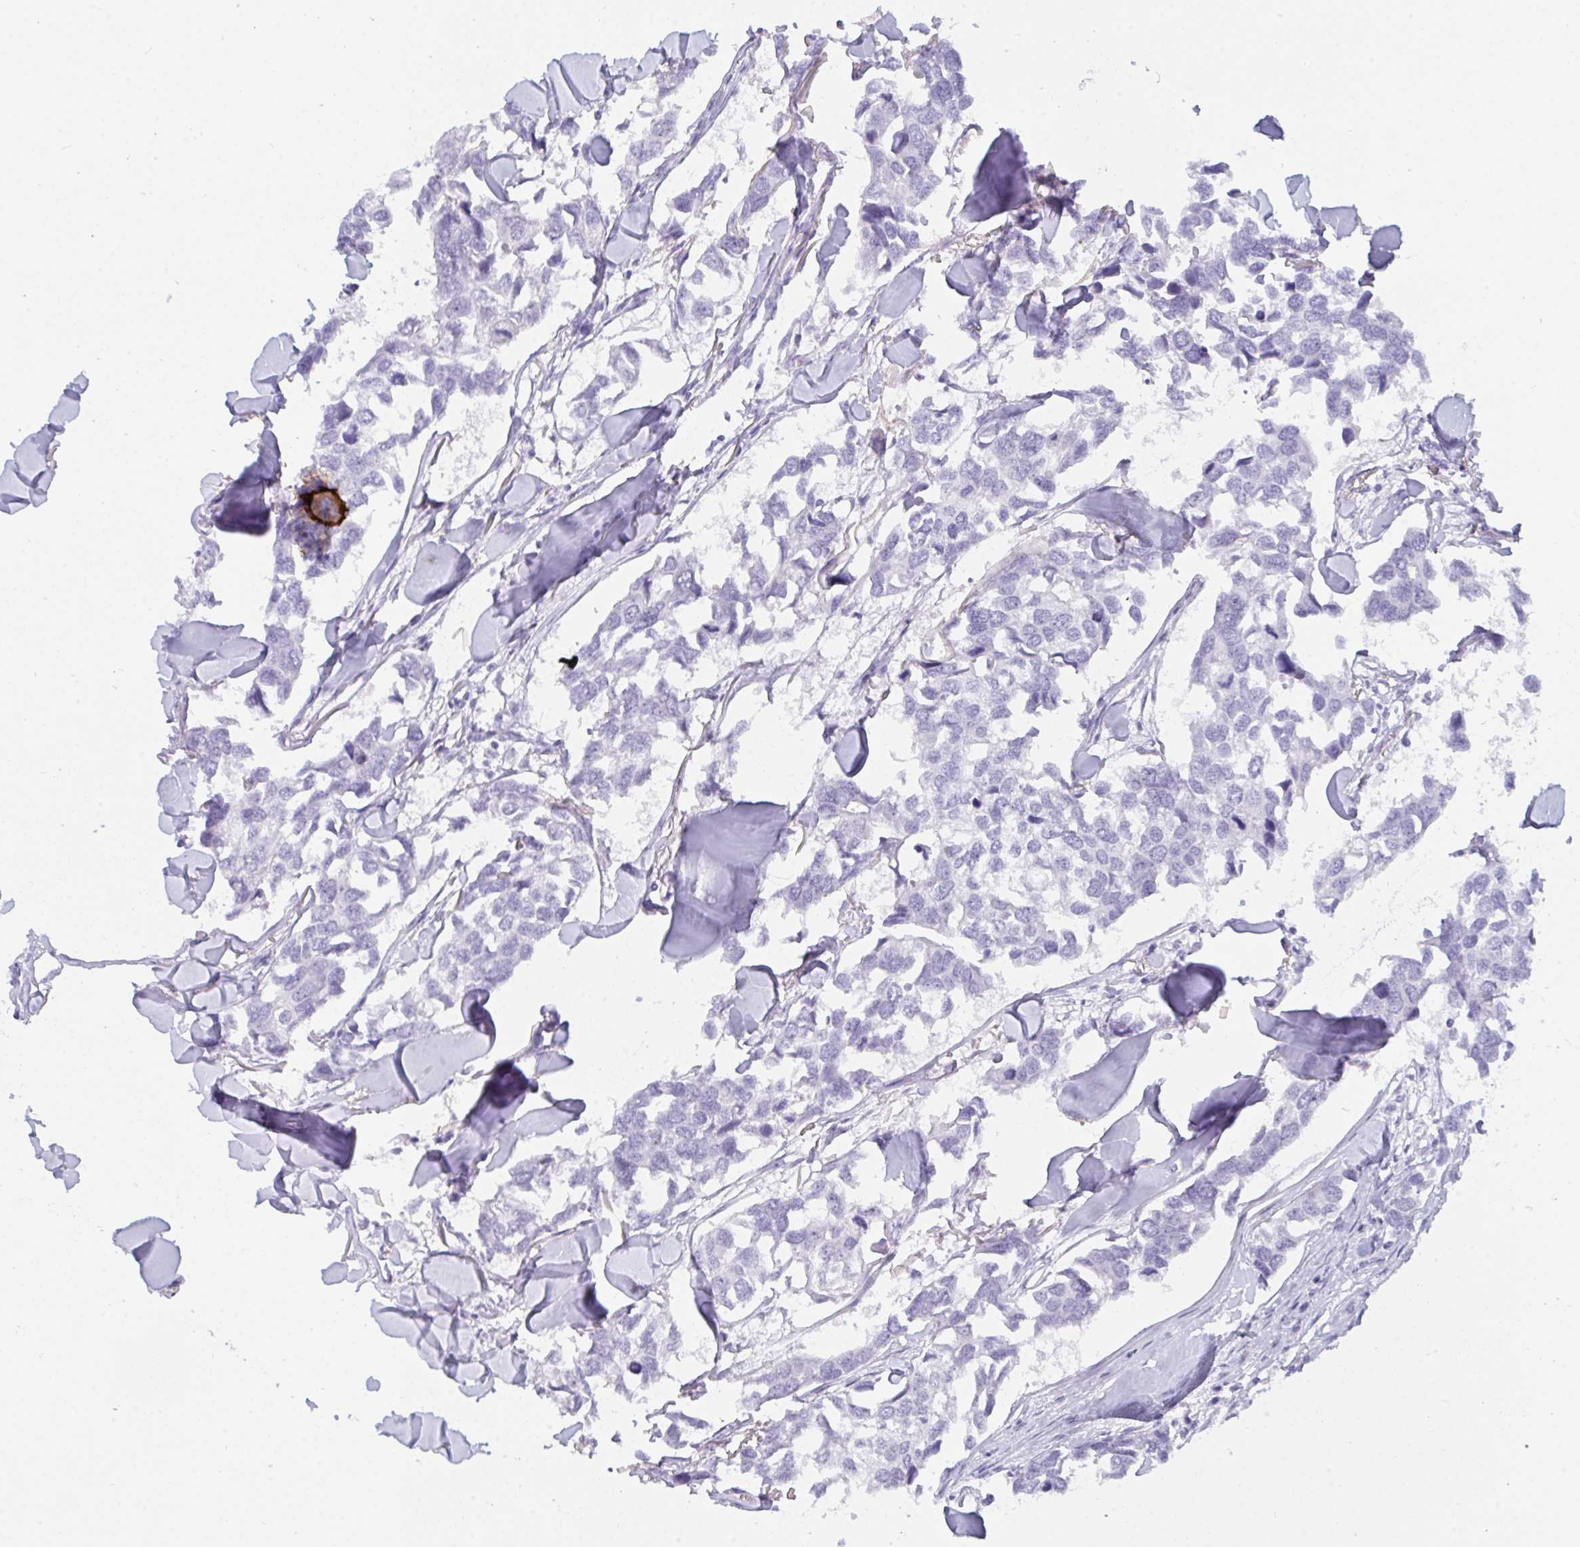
{"staining": {"intensity": "negative", "quantity": "none", "location": "none"}, "tissue": "breast cancer", "cell_type": "Tumor cells", "image_type": "cancer", "snomed": [{"axis": "morphology", "description": "Duct carcinoma"}, {"axis": "topography", "description": "Breast"}], "caption": "Histopathology image shows no significant protein staining in tumor cells of intraductal carcinoma (breast).", "gene": "PRDM9", "patient": {"sex": "female", "age": 83}}